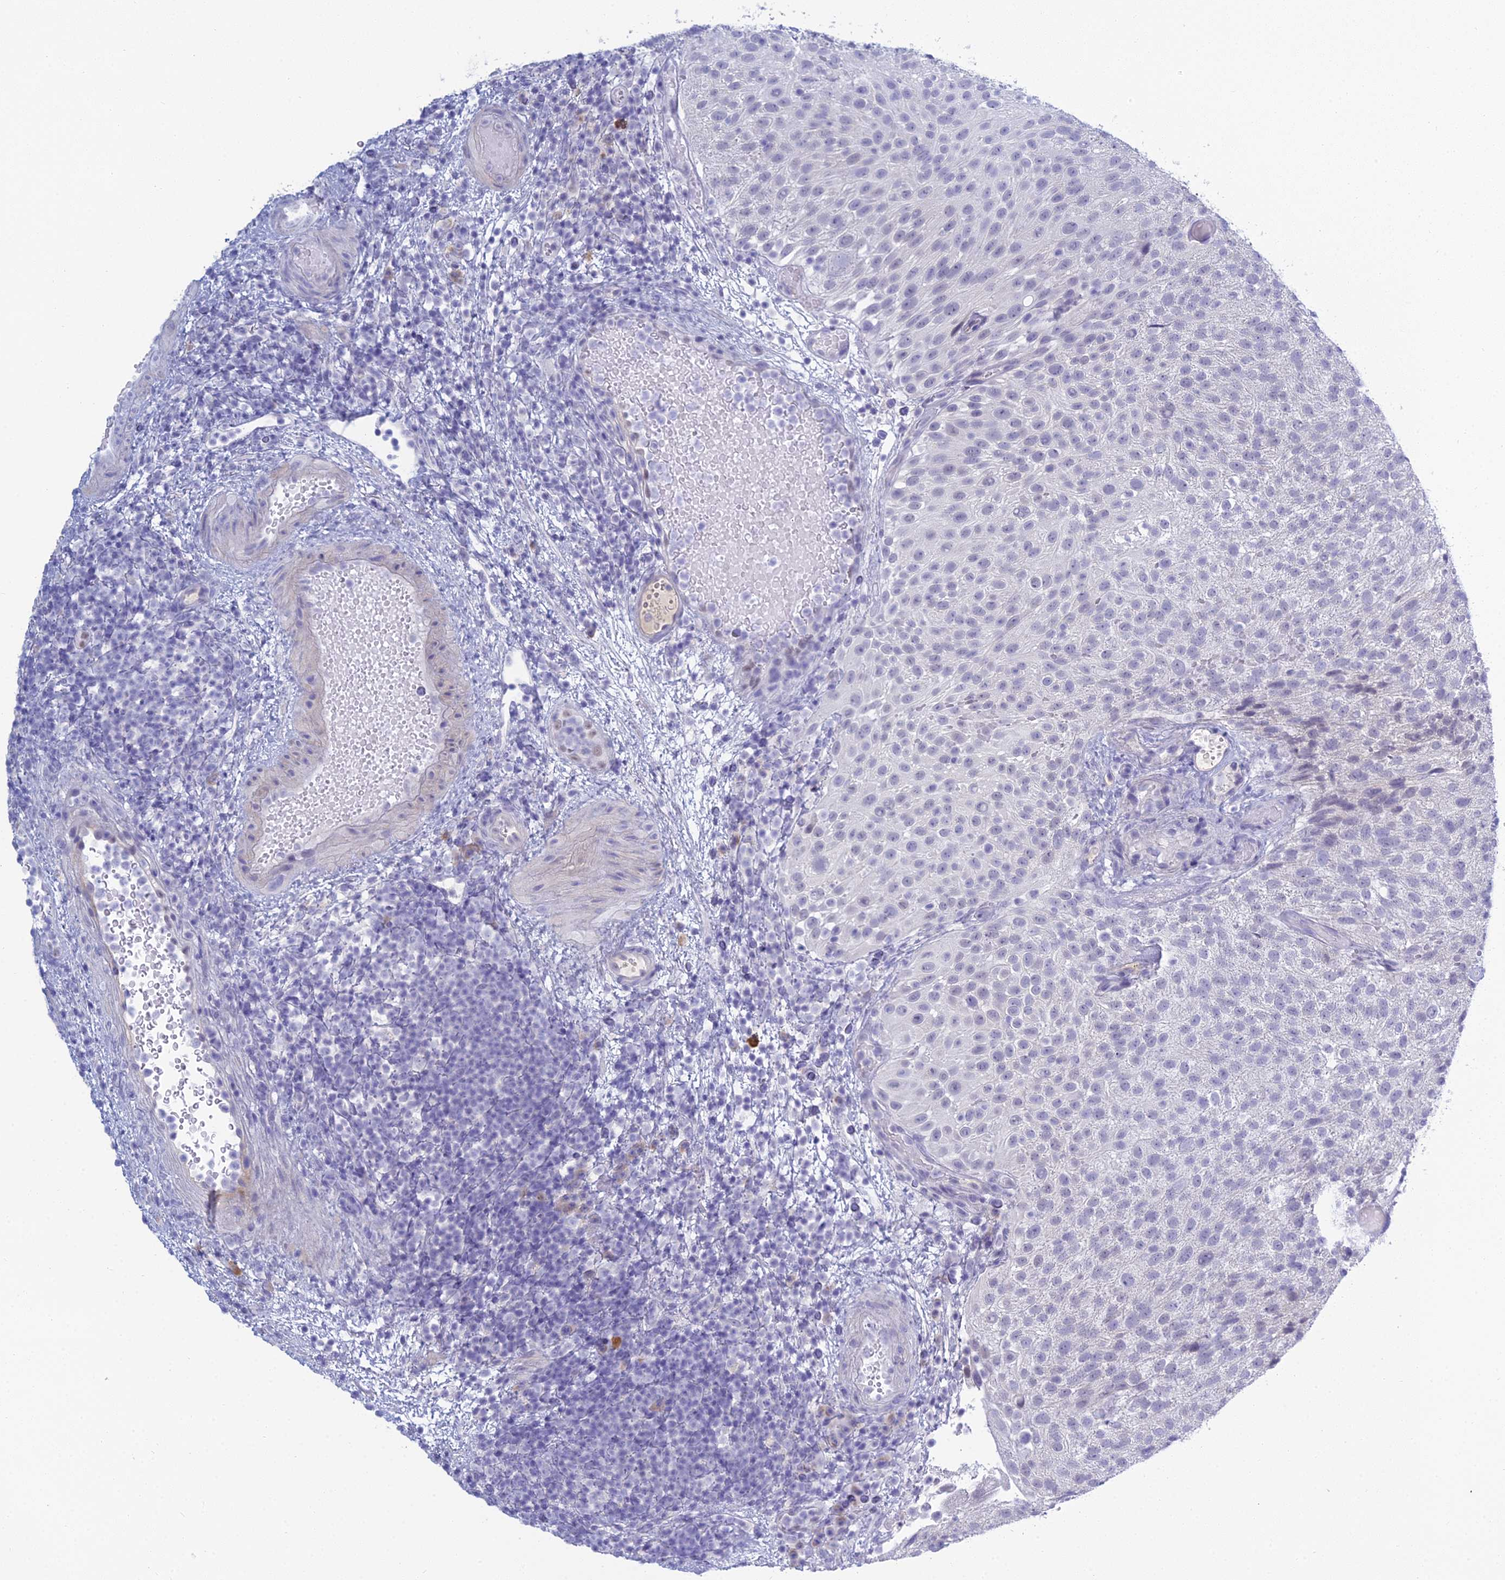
{"staining": {"intensity": "negative", "quantity": "none", "location": "none"}, "tissue": "urothelial cancer", "cell_type": "Tumor cells", "image_type": "cancer", "snomed": [{"axis": "morphology", "description": "Urothelial carcinoma, Low grade"}, {"axis": "topography", "description": "Urinary bladder"}], "caption": "Histopathology image shows no significant protein expression in tumor cells of urothelial cancer.", "gene": "MUC13", "patient": {"sex": "male", "age": 78}}